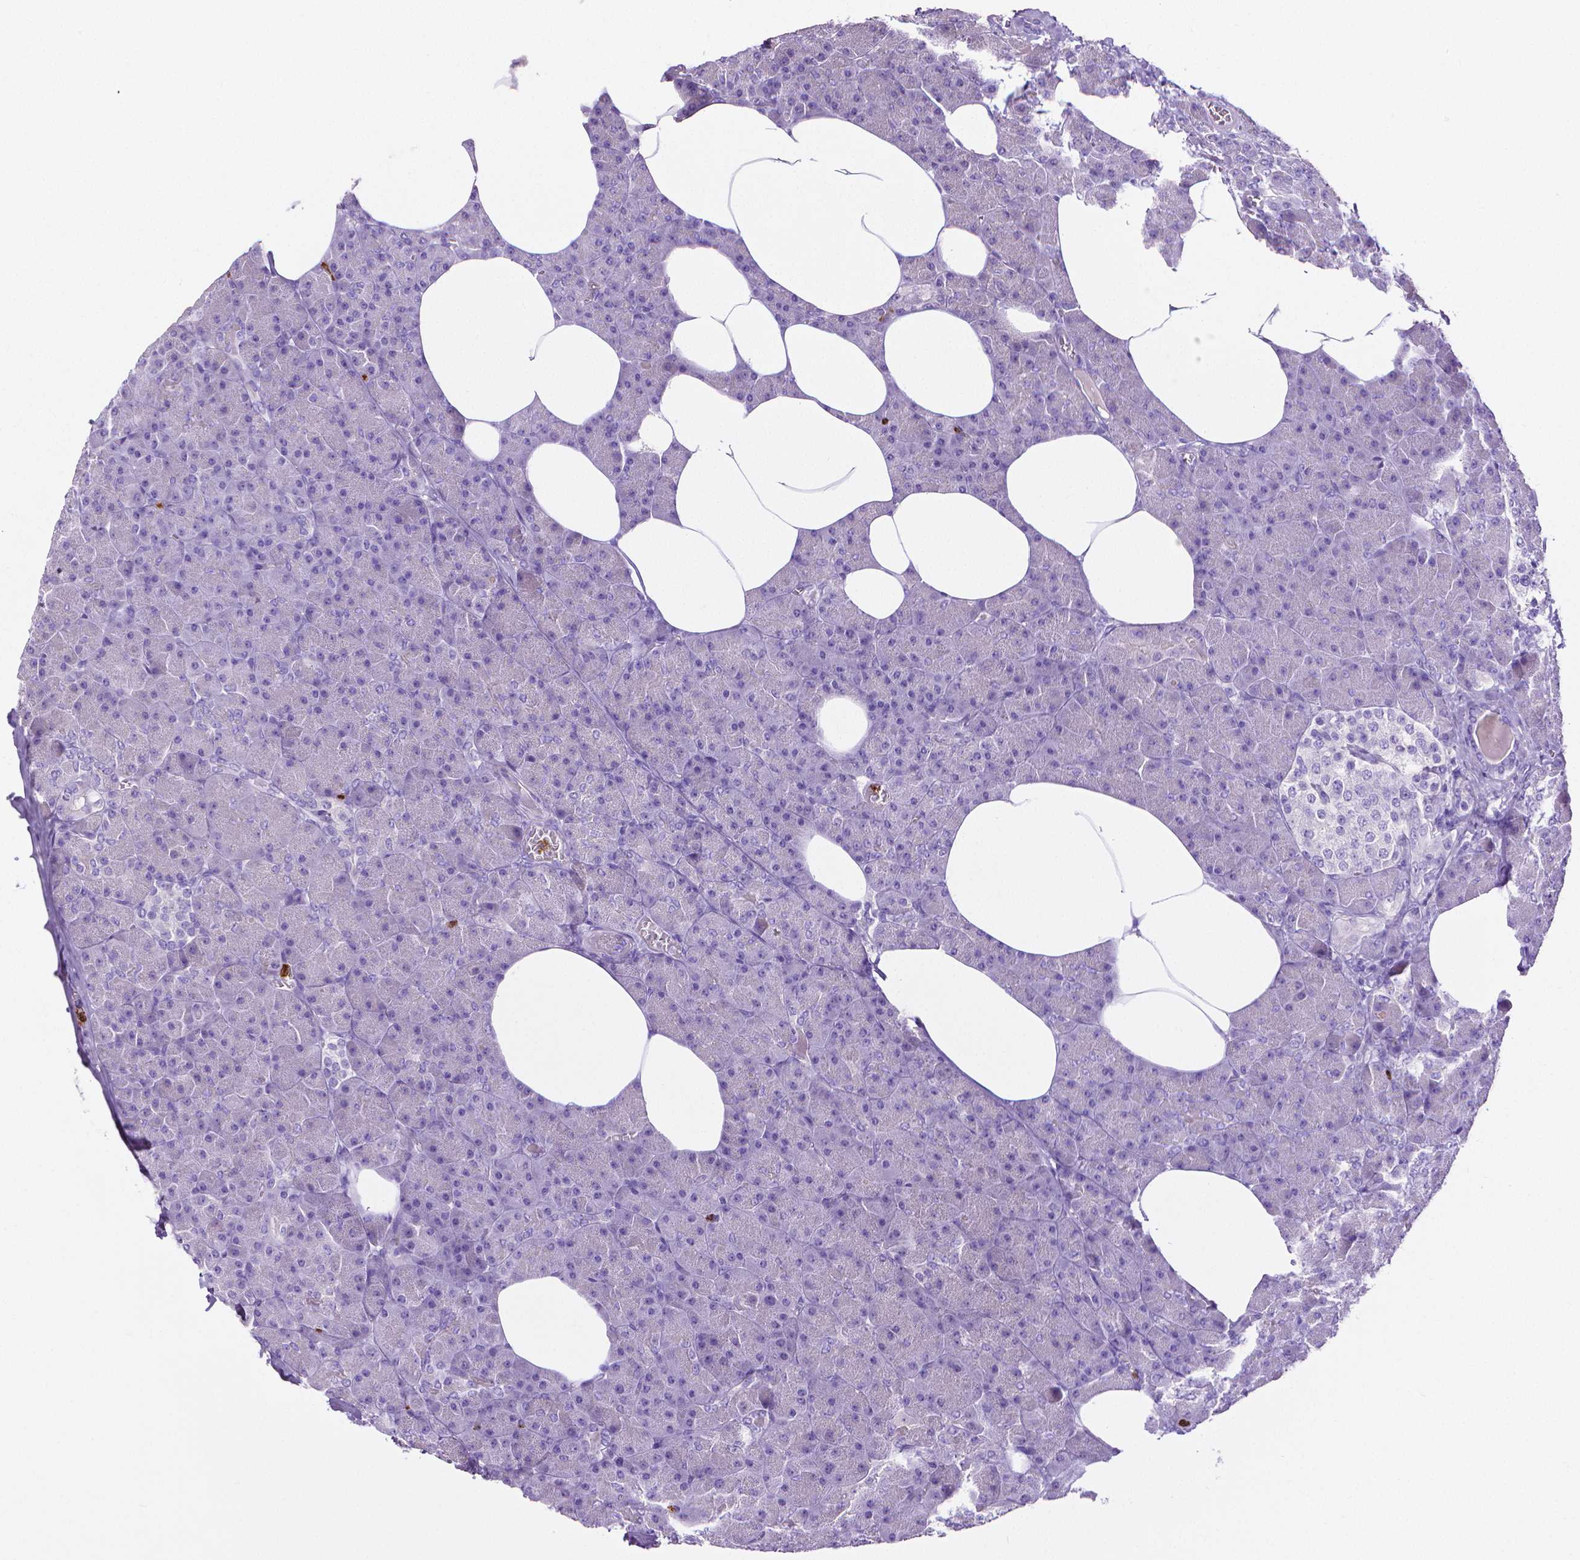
{"staining": {"intensity": "negative", "quantity": "none", "location": "none"}, "tissue": "pancreas", "cell_type": "Exocrine glandular cells", "image_type": "normal", "snomed": [{"axis": "morphology", "description": "Normal tissue, NOS"}, {"axis": "topography", "description": "Pancreas"}], "caption": "A micrograph of pancreas stained for a protein reveals no brown staining in exocrine glandular cells.", "gene": "MMP9", "patient": {"sex": "female", "age": 45}}